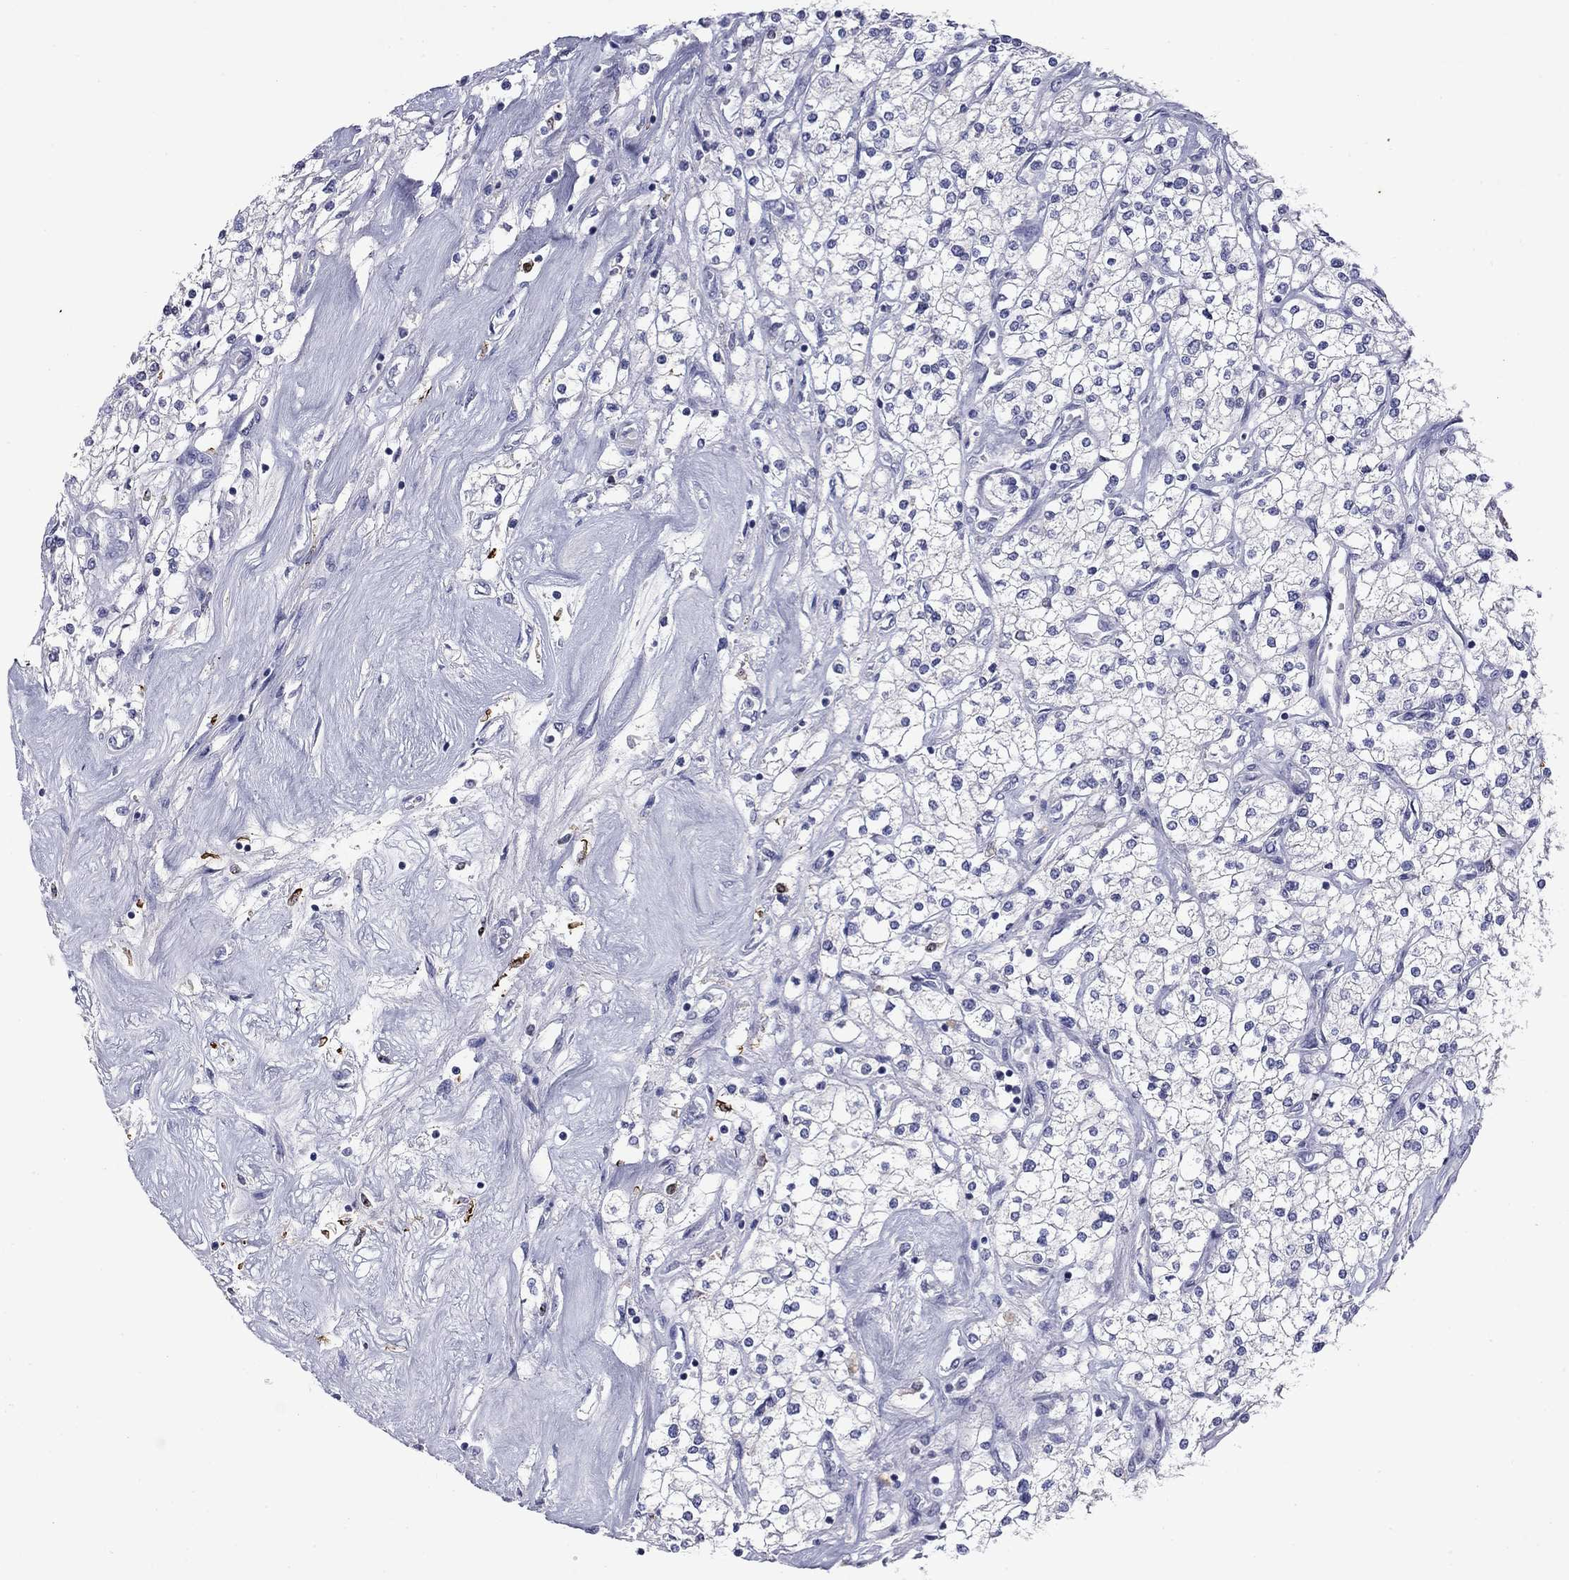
{"staining": {"intensity": "negative", "quantity": "none", "location": "none"}, "tissue": "renal cancer", "cell_type": "Tumor cells", "image_type": "cancer", "snomed": [{"axis": "morphology", "description": "Adenocarcinoma, NOS"}, {"axis": "topography", "description": "Kidney"}], "caption": "Tumor cells show no significant staining in renal cancer (adenocarcinoma).", "gene": "CFAP119", "patient": {"sex": "male", "age": 80}}